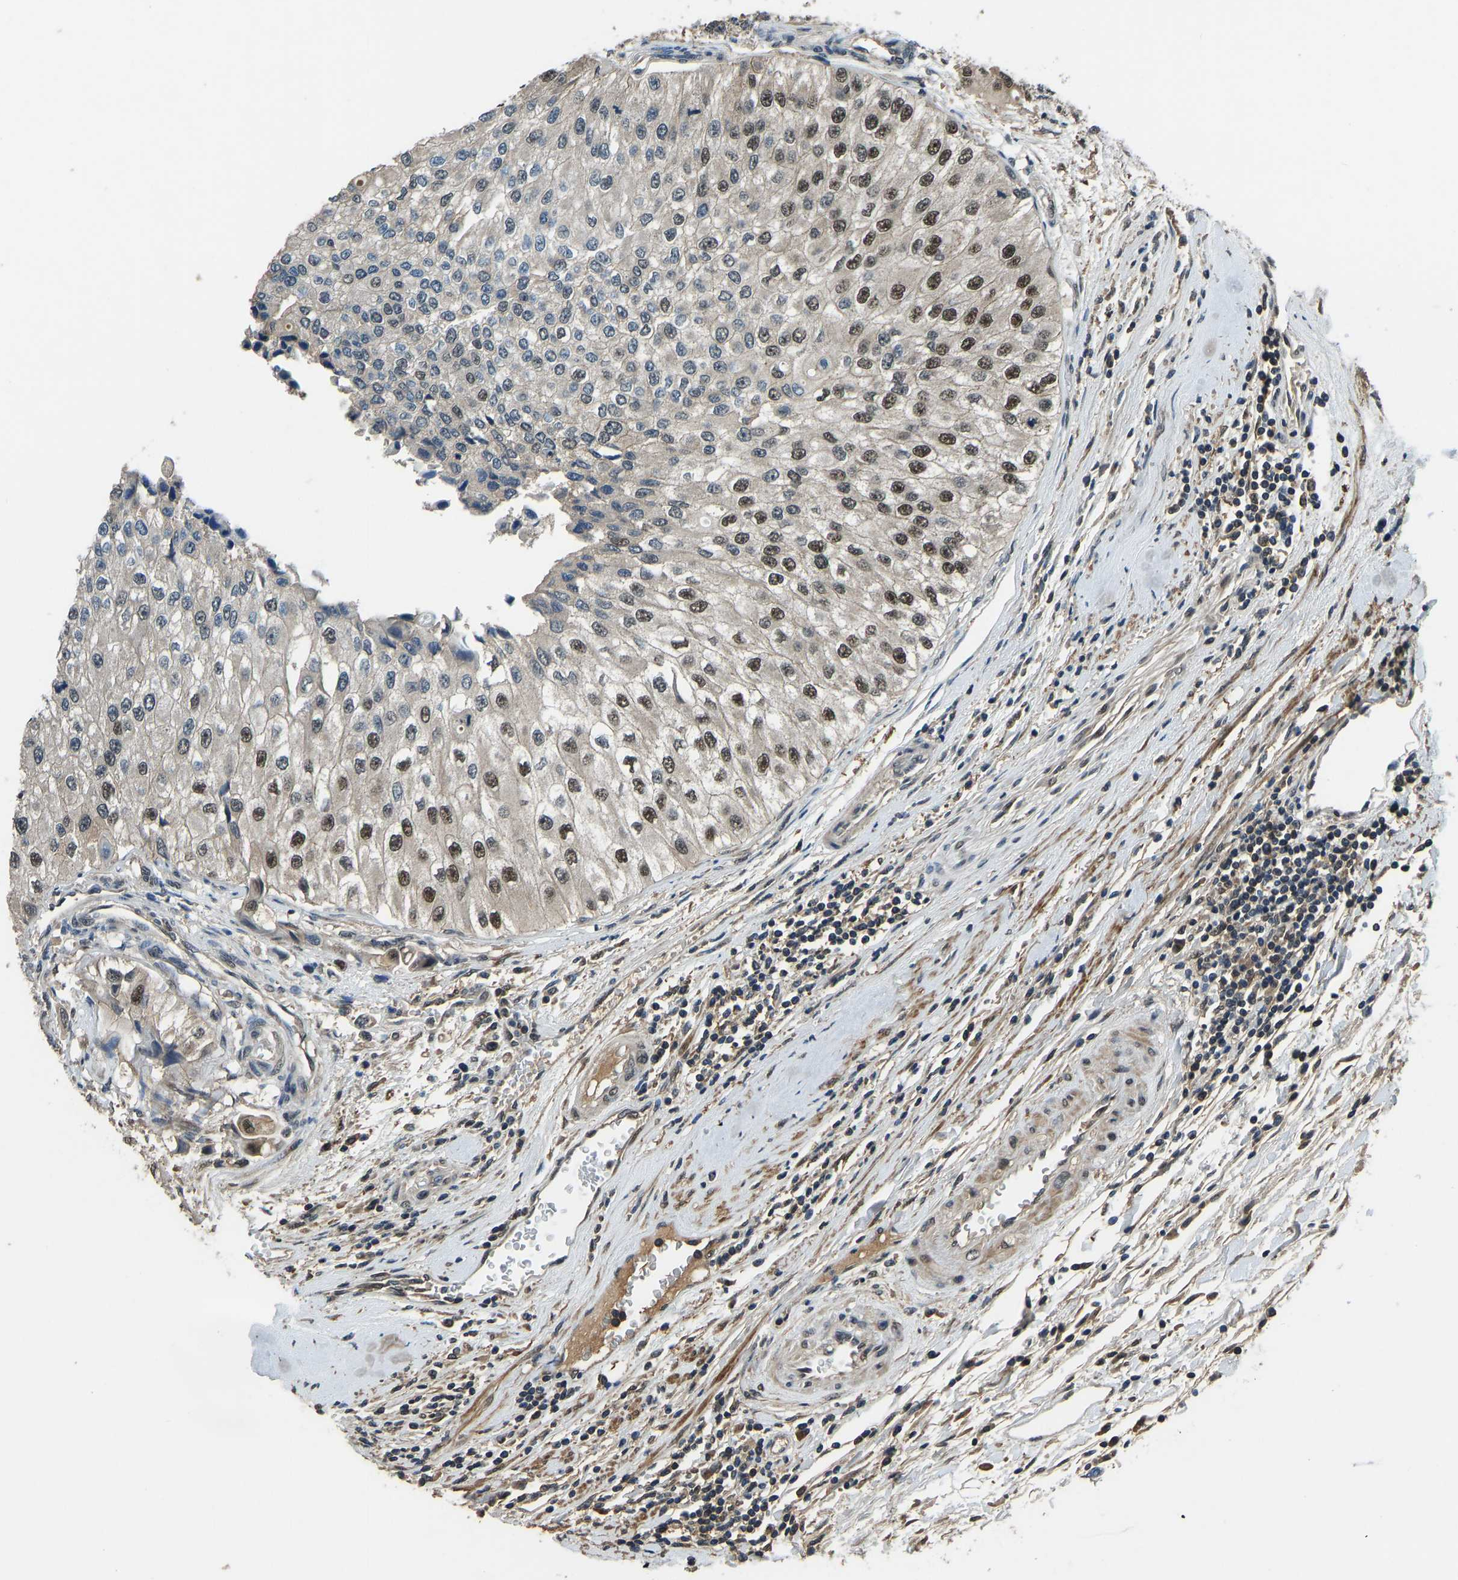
{"staining": {"intensity": "strong", "quantity": "25%-75%", "location": "nuclear"}, "tissue": "urothelial cancer", "cell_type": "Tumor cells", "image_type": "cancer", "snomed": [{"axis": "morphology", "description": "Urothelial carcinoma, High grade"}, {"axis": "topography", "description": "Kidney"}, {"axis": "topography", "description": "Urinary bladder"}], "caption": "DAB immunohistochemical staining of urothelial carcinoma (high-grade) displays strong nuclear protein positivity in approximately 25%-75% of tumor cells. (IHC, brightfield microscopy, high magnification).", "gene": "TOX4", "patient": {"sex": "male", "age": 77}}